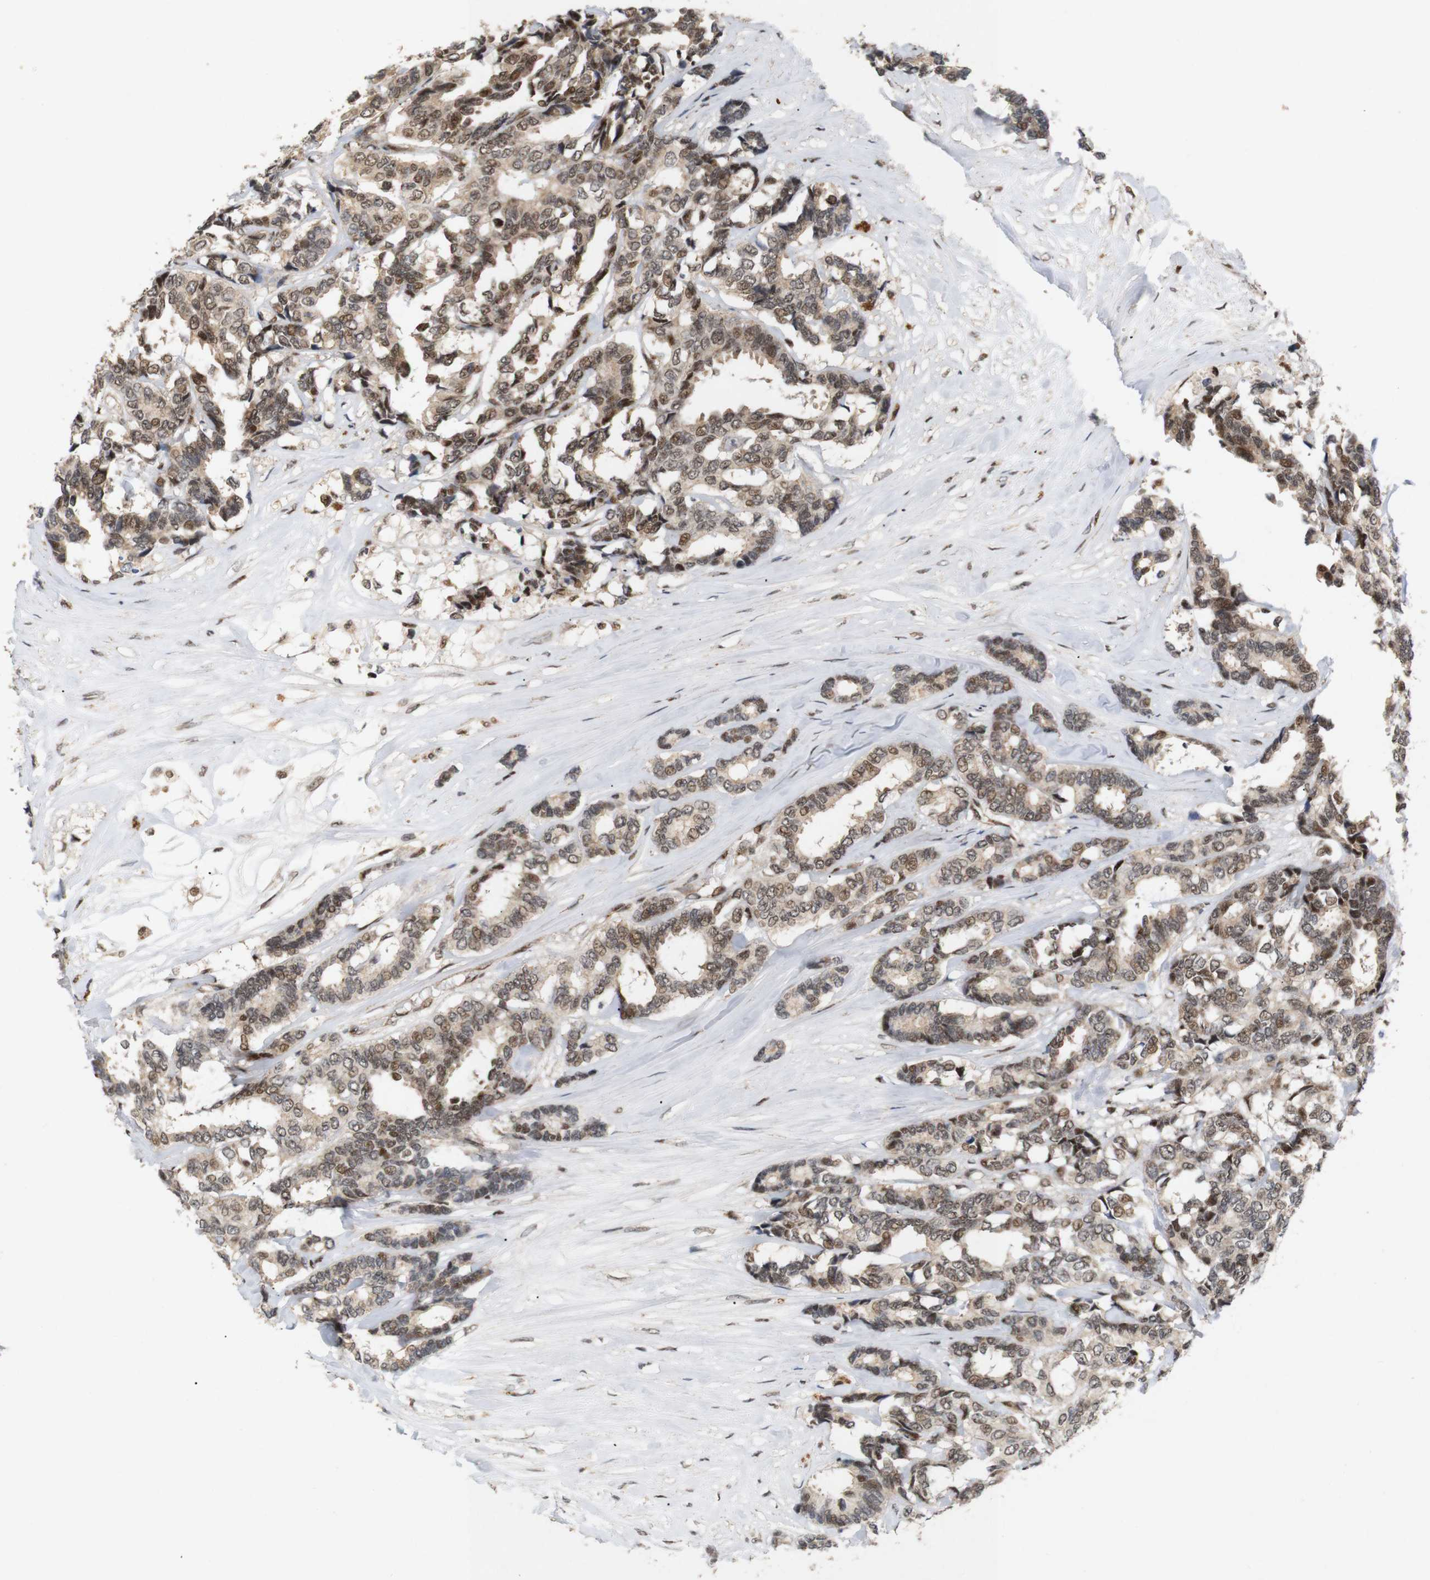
{"staining": {"intensity": "moderate", "quantity": ">75%", "location": "cytoplasmic/membranous,nuclear"}, "tissue": "breast cancer", "cell_type": "Tumor cells", "image_type": "cancer", "snomed": [{"axis": "morphology", "description": "Duct carcinoma"}, {"axis": "topography", "description": "Breast"}], "caption": "Tumor cells show moderate cytoplasmic/membranous and nuclear positivity in approximately >75% of cells in breast cancer. Ihc stains the protein in brown and the nuclei are stained blue.", "gene": "PYM1", "patient": {"sex": "female", "age": 87}}